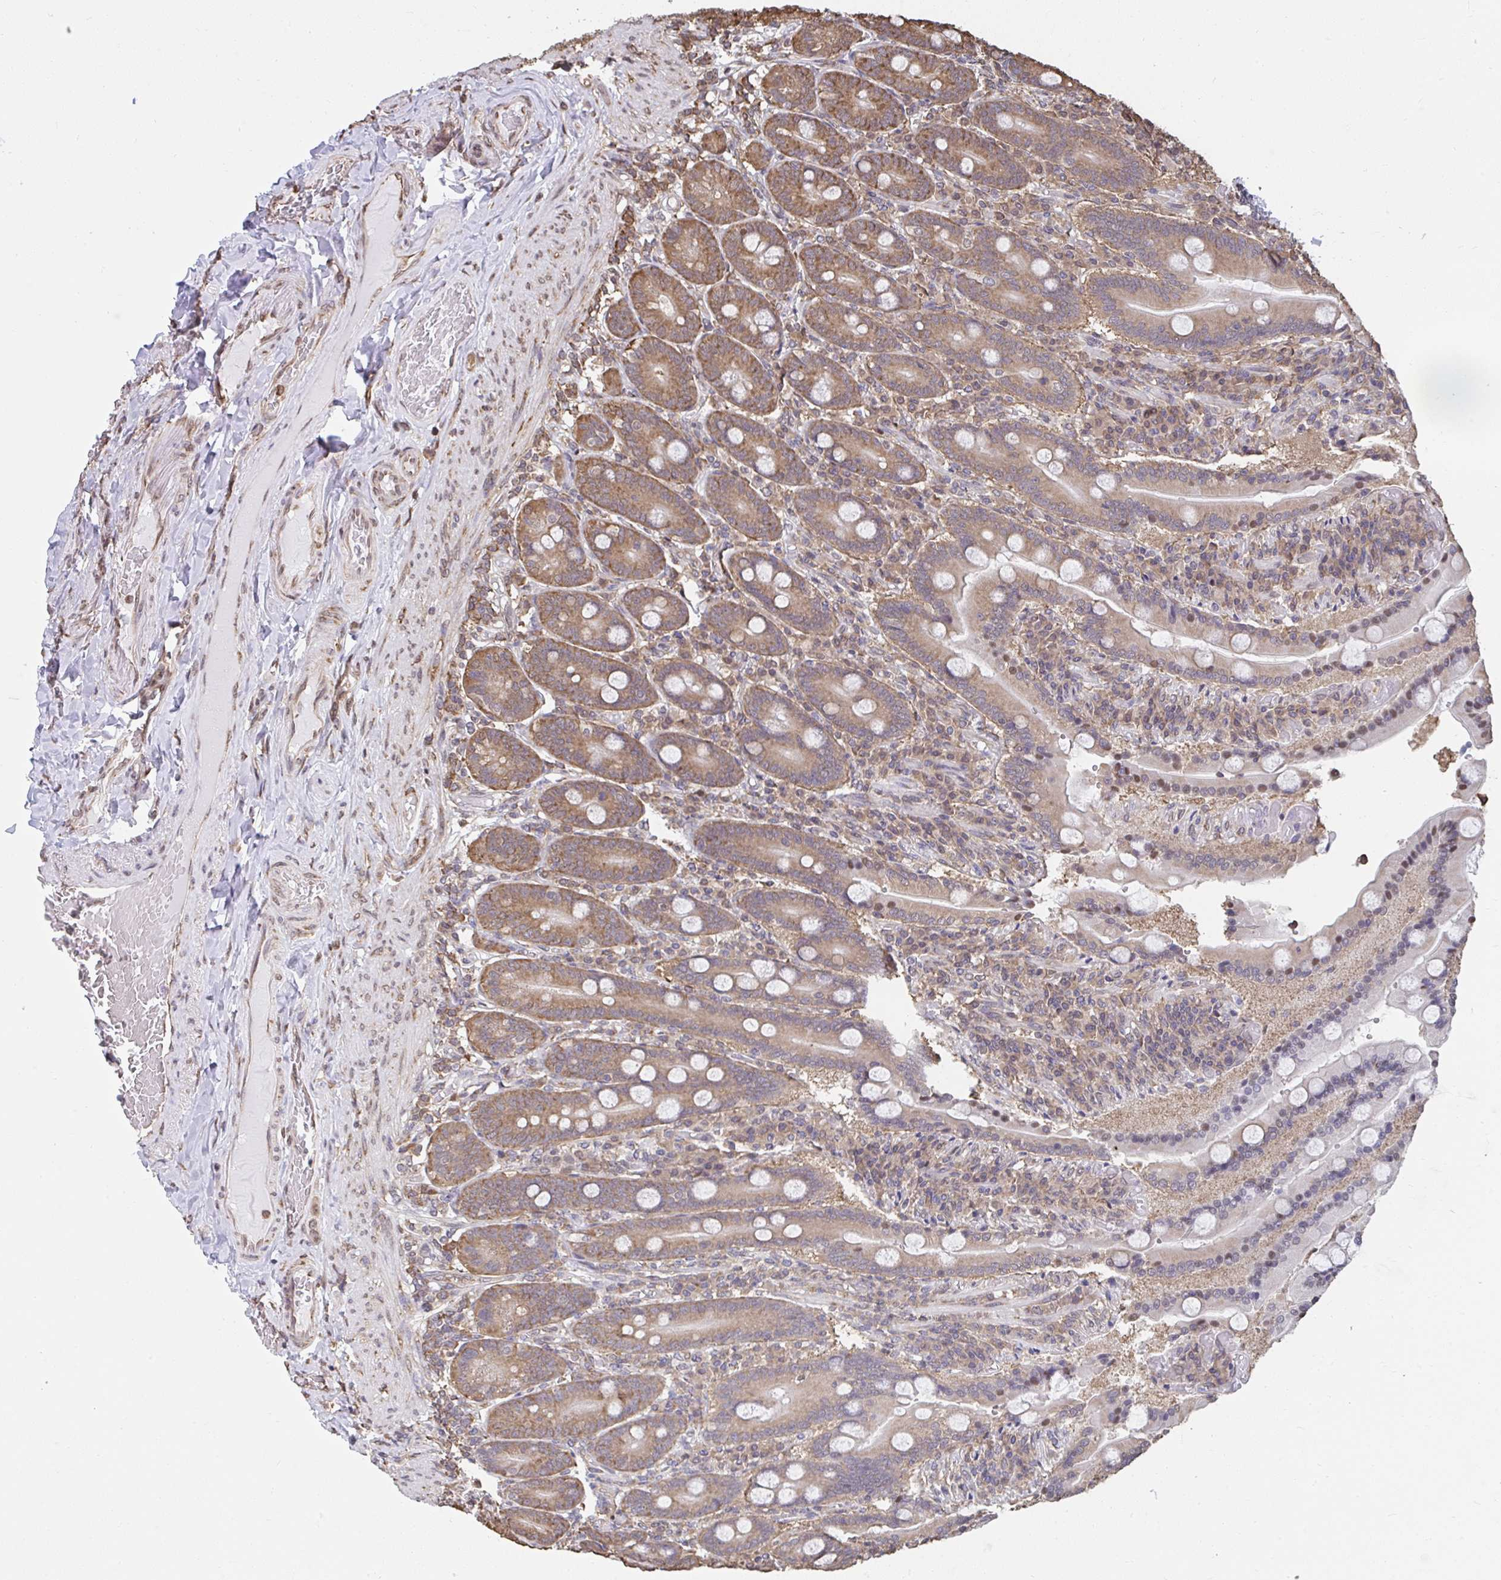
{"staining": {"intensity": "moderate", "quantity": ">75%", "location": "cytoplasmic/membranous"}, "tissue": "duodenum", "cell_type": "Glandular cells", "image_type": "normal", "snomed": [{"axis": "morphology", "description": "Normal tissue, NOS"}, {"axis": "topography", "description": "Duodenum"}], "caption": "This histopathology image displays immunohistochemistry staining of unremarkable human duodenum, with medium moderate cytoplasmic/membranous positivity in about >75% of glandular cells.", "gene": "SYNCRIP", "patient": {"sex": "female", "age": 62}}